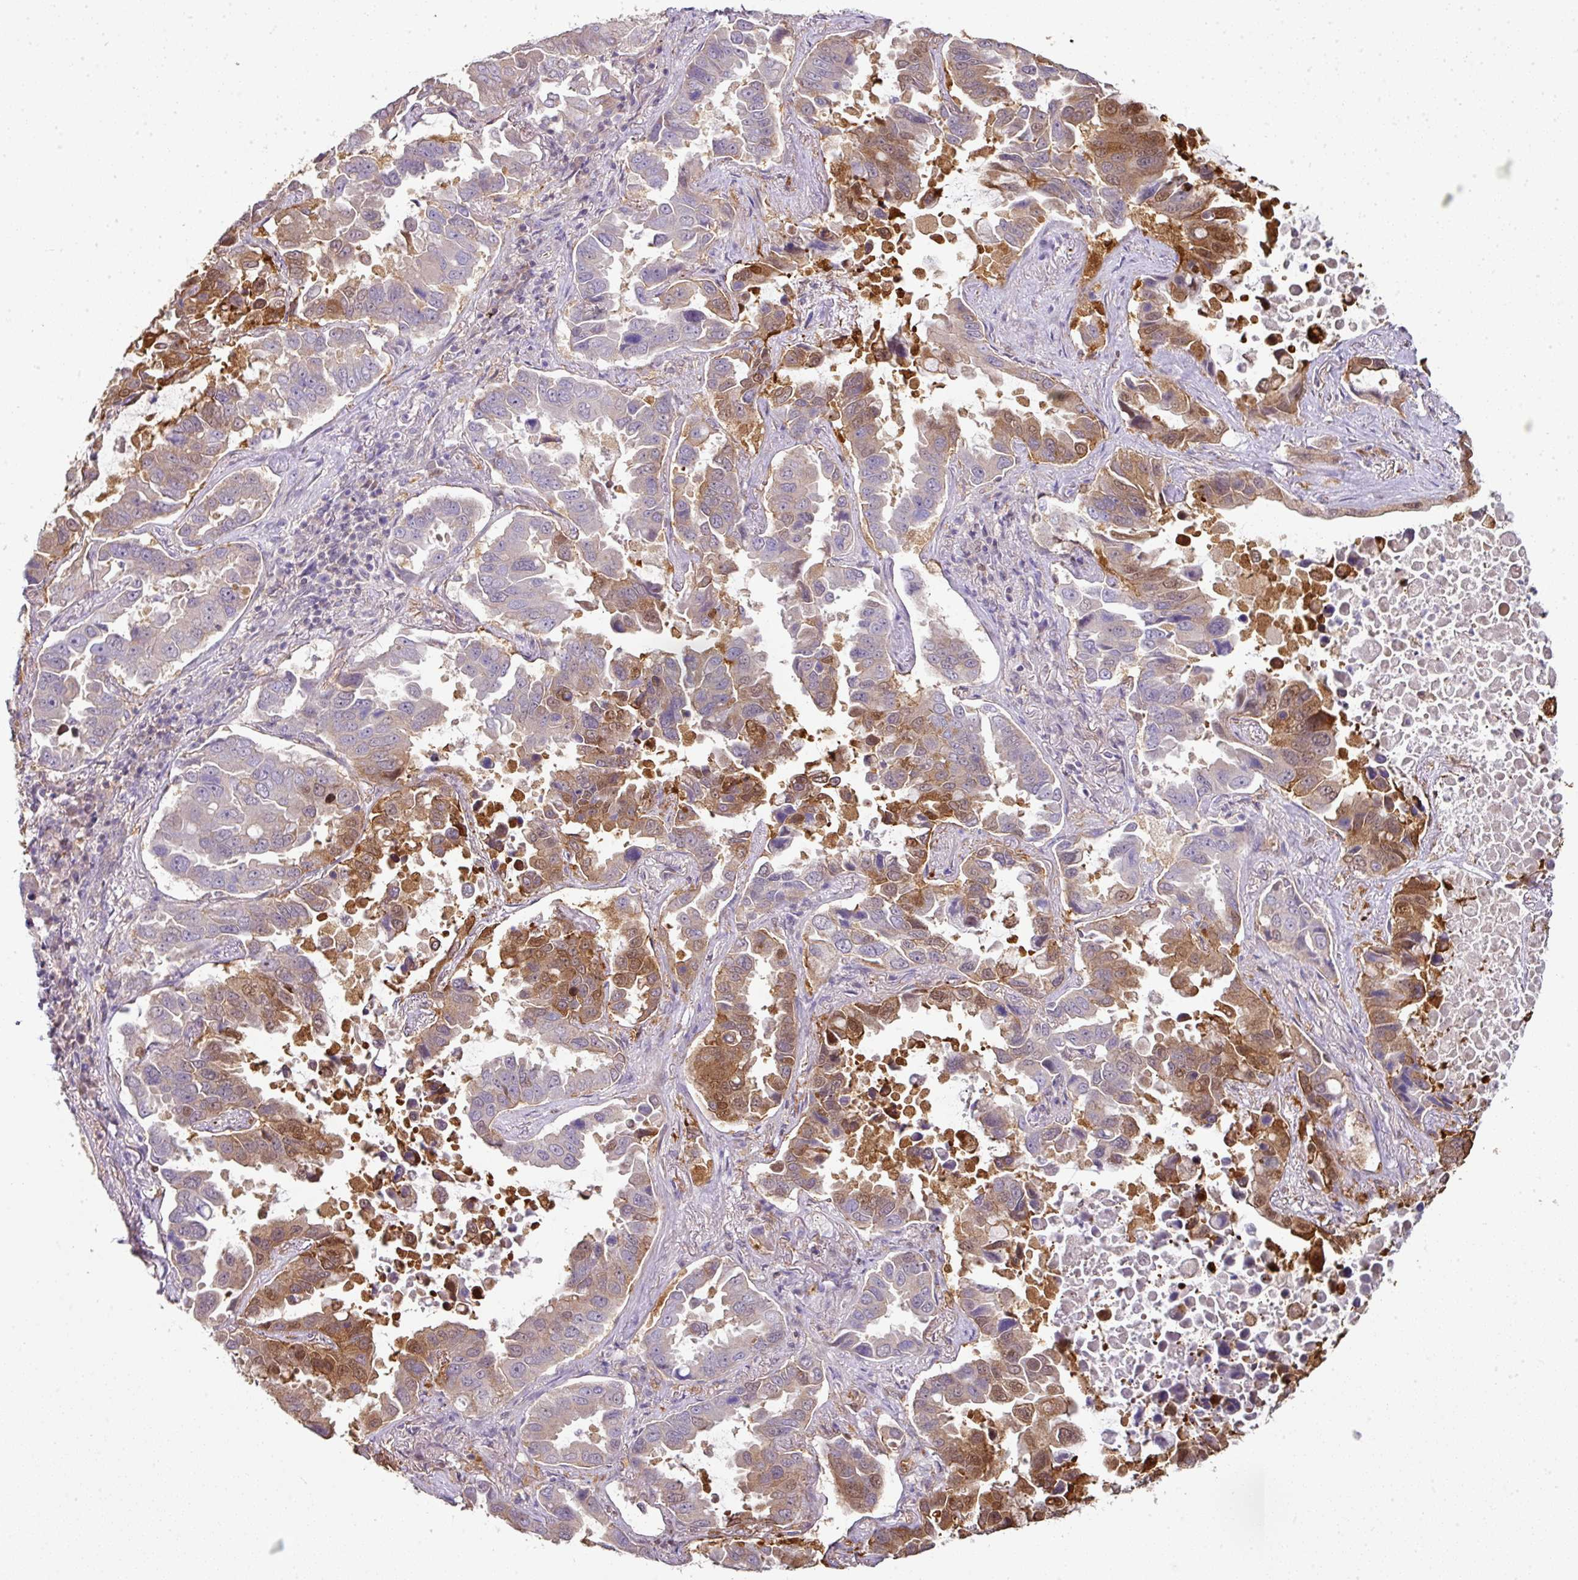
{"staining": {"intensity": "moderate", "quantity": "25%-75%", "location": "cytoplasmic/membranous,nuclear"}, "tissue": "lung cancer", "cell_type": "Tumor cells", "image_type": "cancer", "snomed": [{"axis": "morphology", "description": "Adenocarcinoma, NOS"}, {"axis": "topography", "description": "Lung"}], "caption": "Immunohistochemical staining of human lung cancer (adenocarcinoma) displays medium levels of moderate cytoplasmic/membranous and nuclear expression in about 25%-75% of tumor cells. (DAB IHC with brightfield microscopy, high magnification).", "gene": "ANKRD18A", "patient": {"sex": "male", "age": 64}}